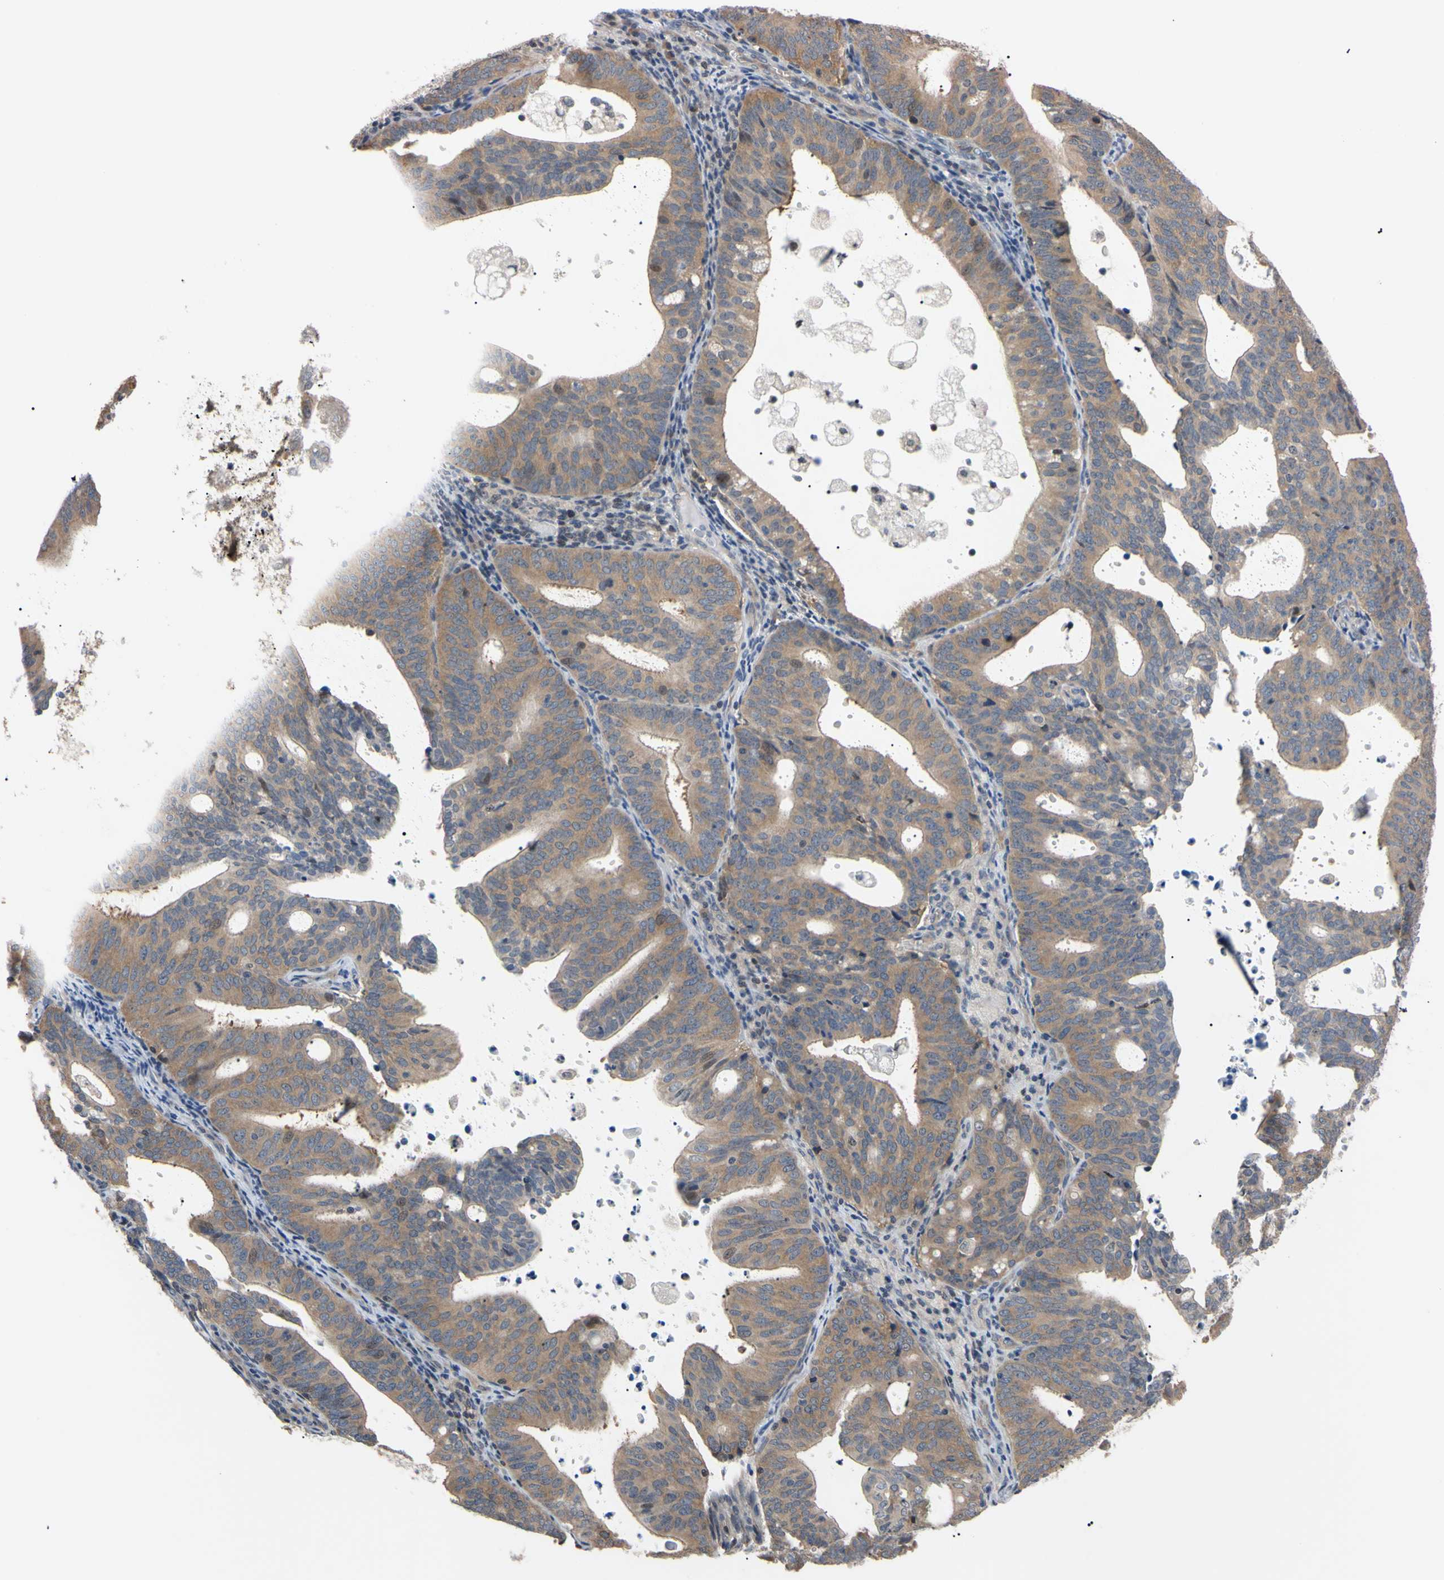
{"staining": {"intensity": "weak", "quantity": ">75%", "location": "cytoplasmic/membranous"}, "tissue": "endometrial cancer", "cell_type": "Tumor cells", "image_type": "cancer", "snomed": [{"axis": "morphology", "description": "Adenocarcinoma, NOS"}, {"axis": "topography", "description": "Uterus"}], "caption": "Immunohistochemistry (IHC) of endometrial cancer (adenocarcinoma) exhibits low levels of weak cytoplasmic/membranous positivity in approximately >75% of tumor cells.", "gene": "RARS1", "patient": {"sex": "female", "age": 83}}